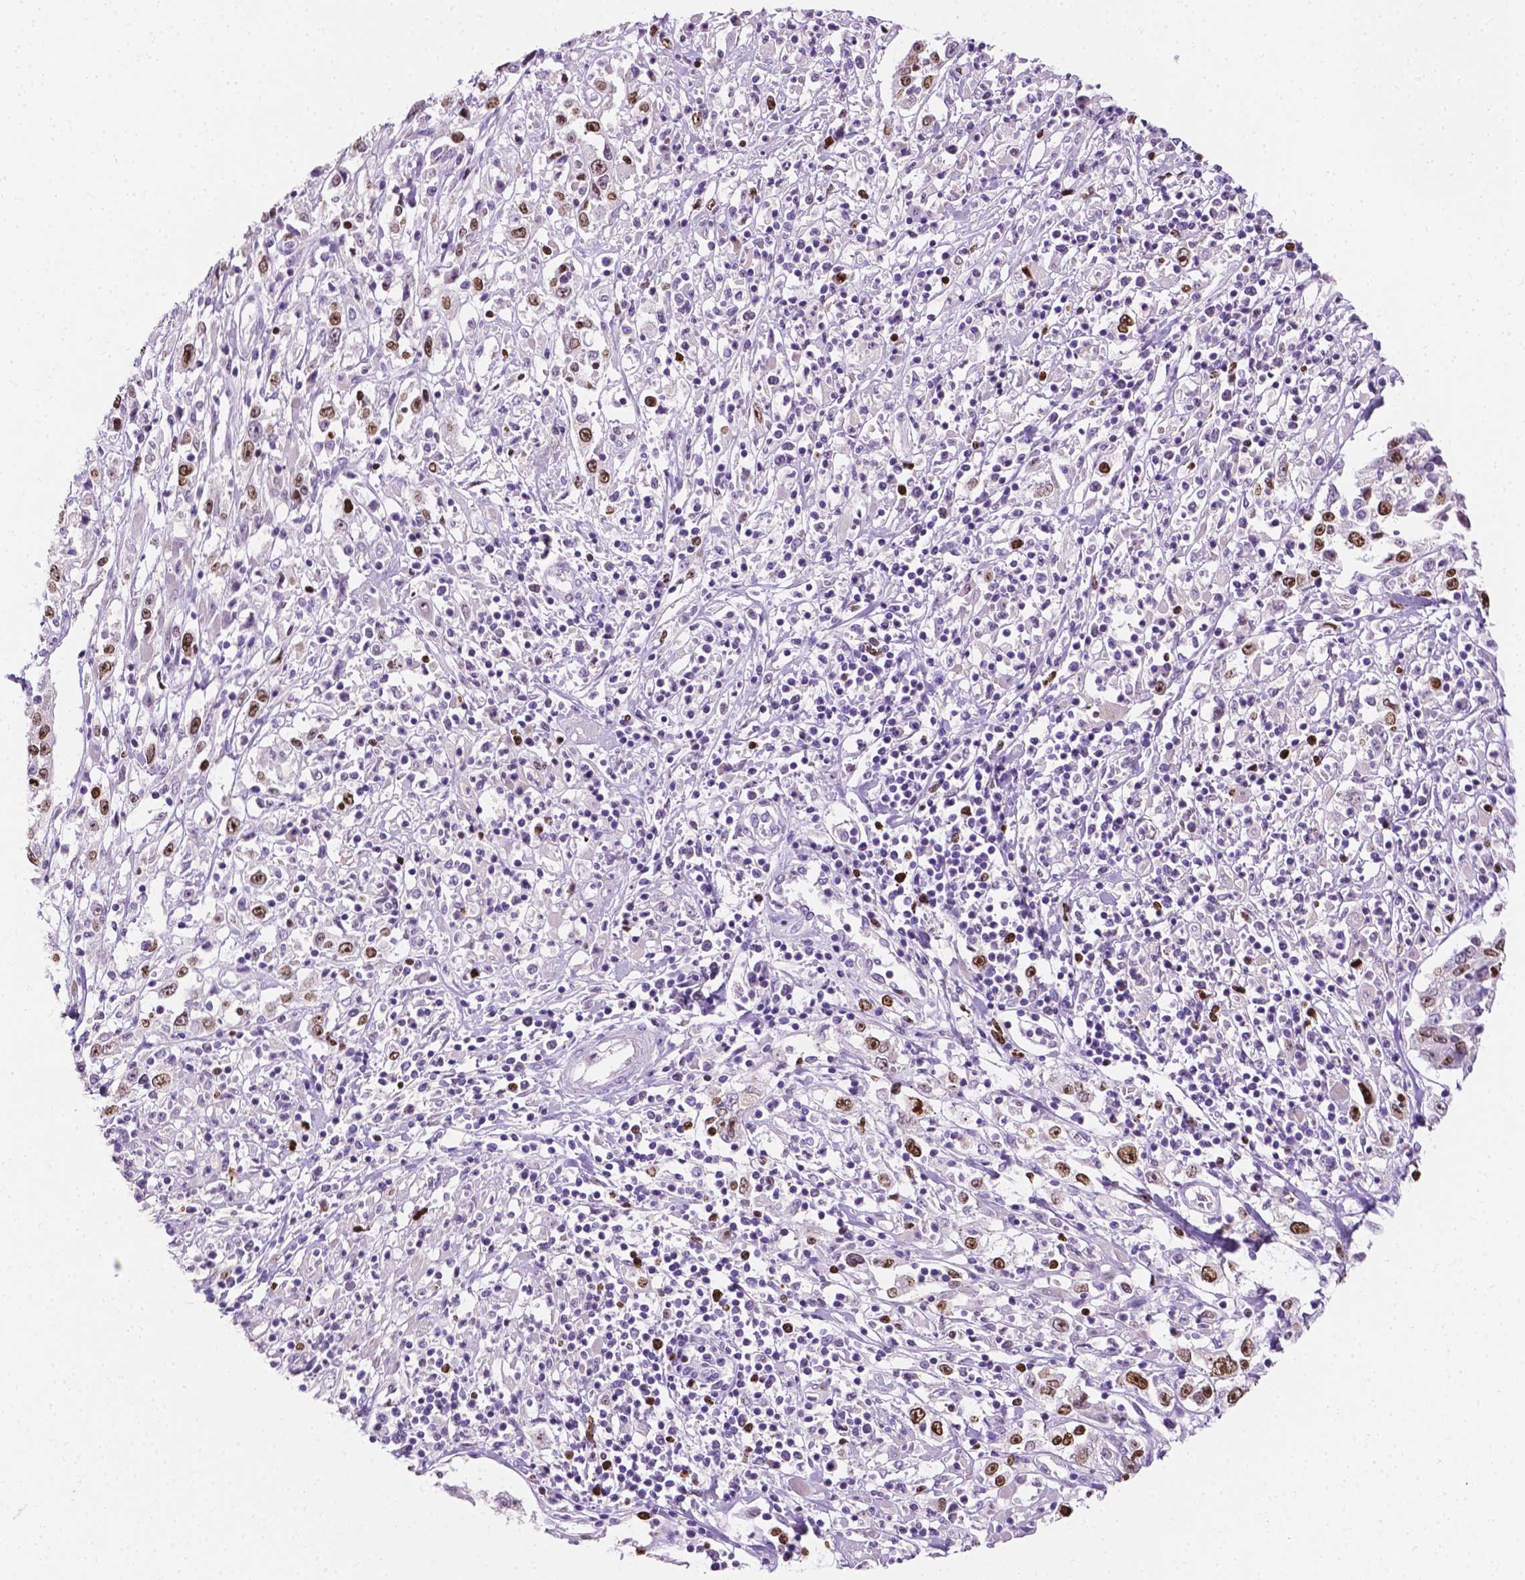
{"staining": {"intensity": "moderate", "quantity": "25%-75%", "location": "nuclear"}, "tissue": "cervical cancer", "cell_type": "Tumor cells", "image_type": "cancer", "snomed": [{"axis": "morphology", "description": "Adenocarcinoma, NOS"}, {"axis": "topography", "description": "Cervix"}], "caption": "Immunohistochemical staining of human cervical adenocarcinoma demonstrates medium levels of moderate nuclear positivity in approximately 25%-75% of tumor cells.", "gene": "SIAH2", "patient": {"sex": "female", "age": 40}}